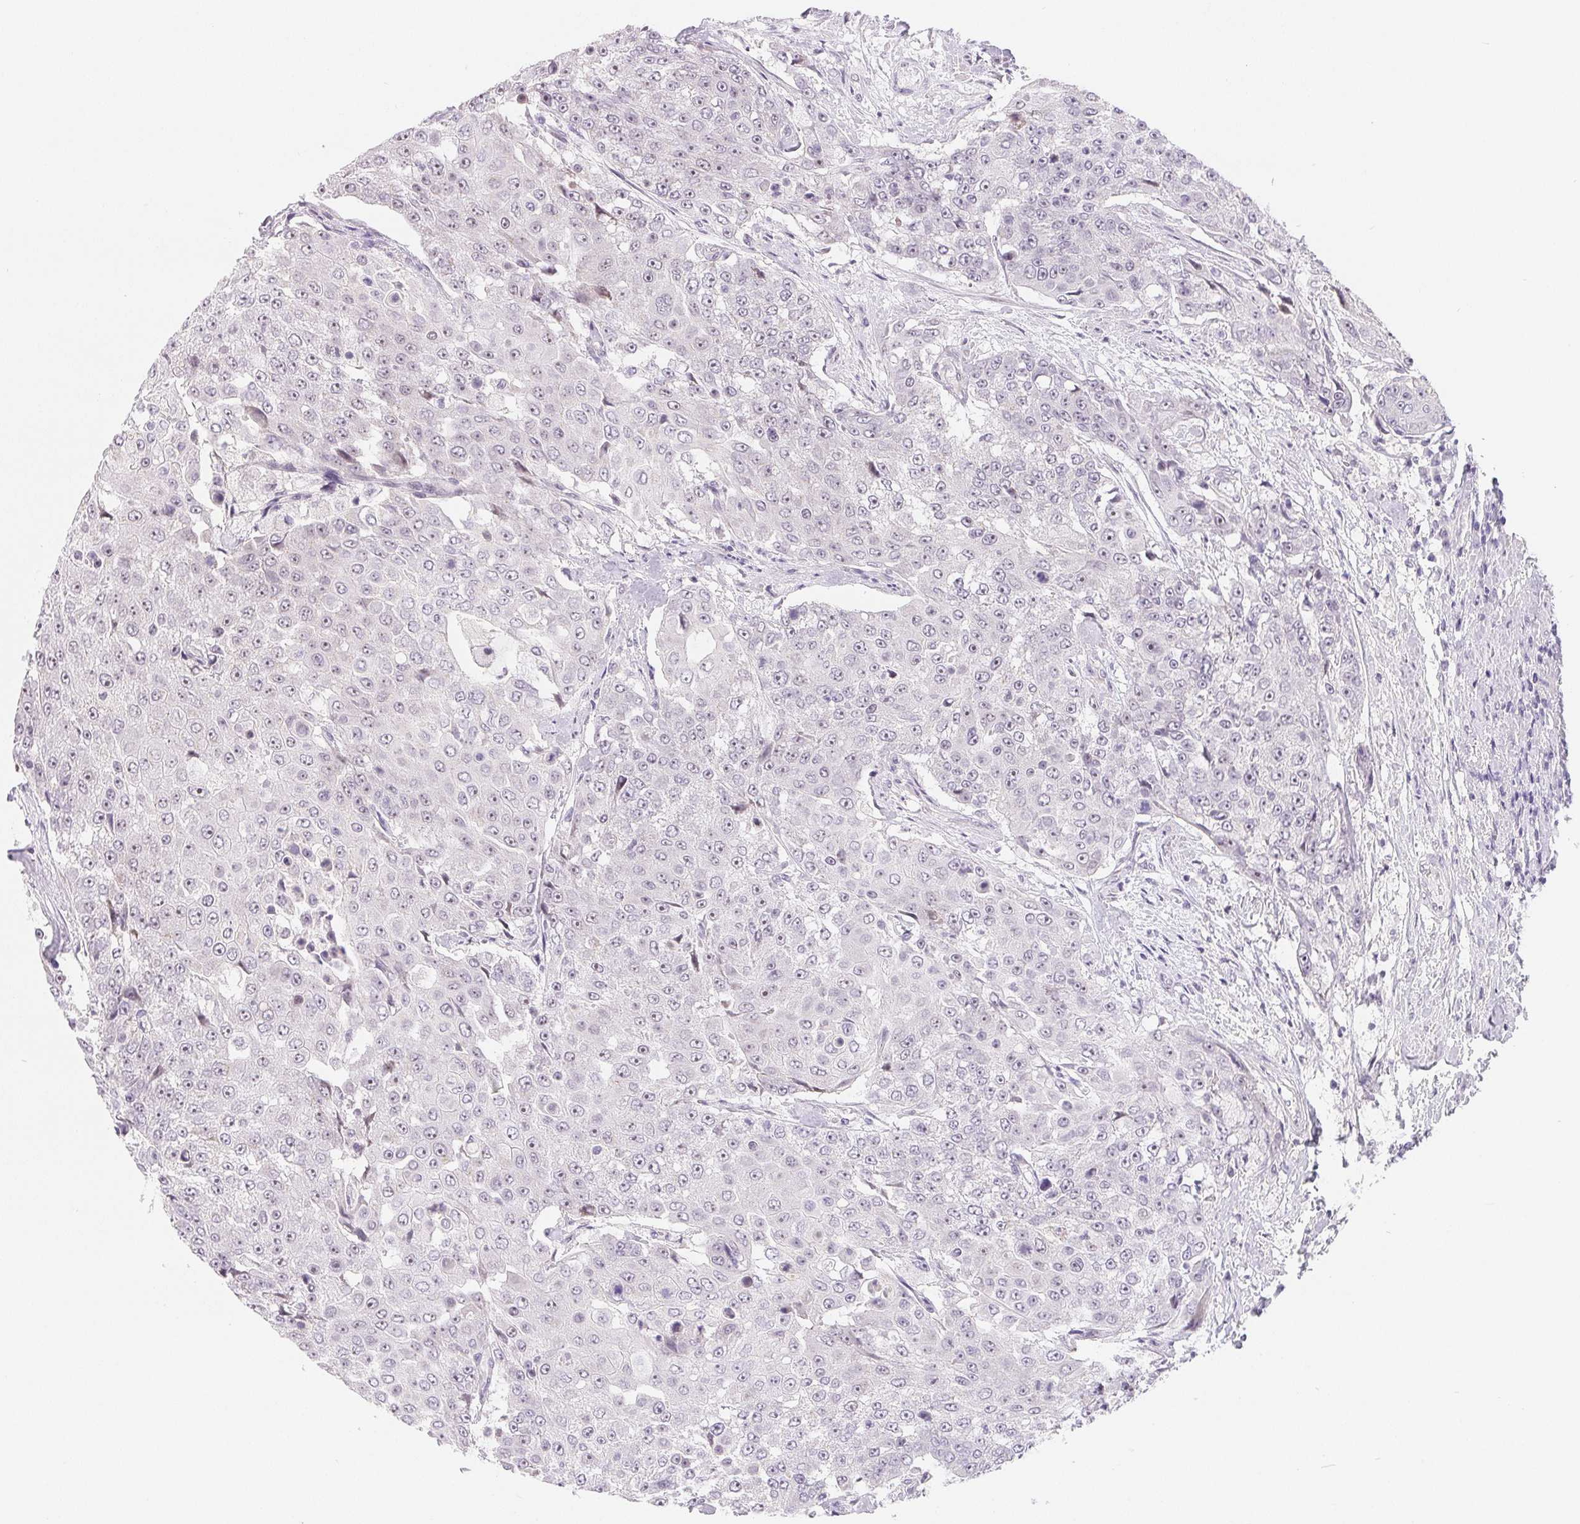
{"staining": {"intensity": "negative", "quantity": "none", "location": "none"}, "tissue": "urothelial cancer", "cell_type": "Tumor cells", "image_type": "cancer", "snomed": [{"axis": "morphology", "description": "Urothelial carcinoma, High grade"}, {"axis": "topography", "description": "Urinary bladder"}], "caption": "Image shows no significant protein positivity in tumor cells of urothelial cancer.", "gene": "LCA5L", "patient": {"sex": "female", "age": 63}}